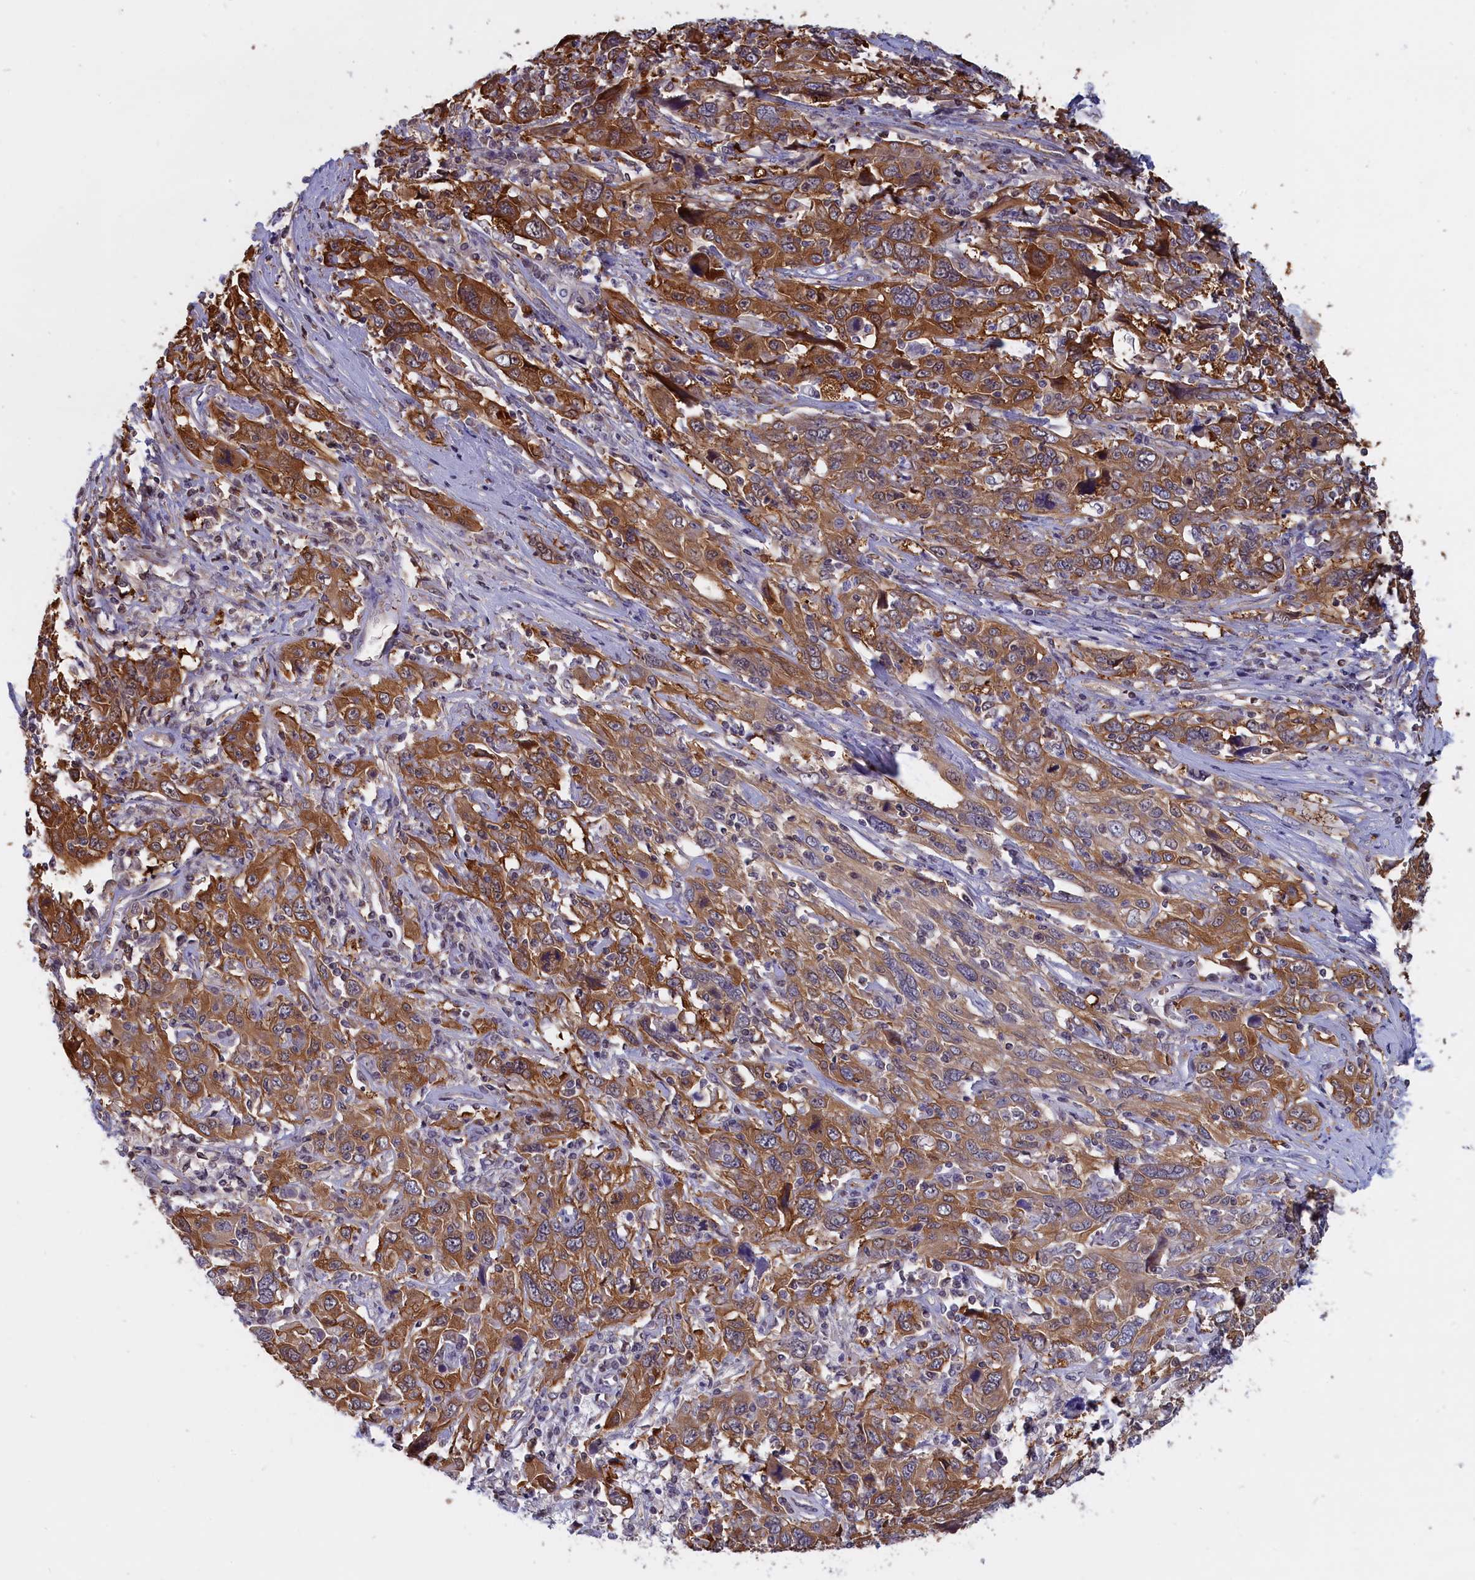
{"staining": {"intensity": "moderate", "quantity": ">75%", "location": "cytoplasmic/membranous"}, "tissue": "cervical cancer", "cell_type": "Tumor cells", "image_type": "cancer", "snomed": [{"axis": "morphology", "description": "Squamous cell carcinoma, NOS"}, {"axis": "topography", "description": "Cervix"}], "caption": "This is a micrograph of immunohistochemistry staining of squamous cell carcinoma (cervical), which shows moderate expression in the cytoplasmic/membranous of tumor cells.", "gene": "ABCC8", "patient": {"sex": "female", "age": 46}}